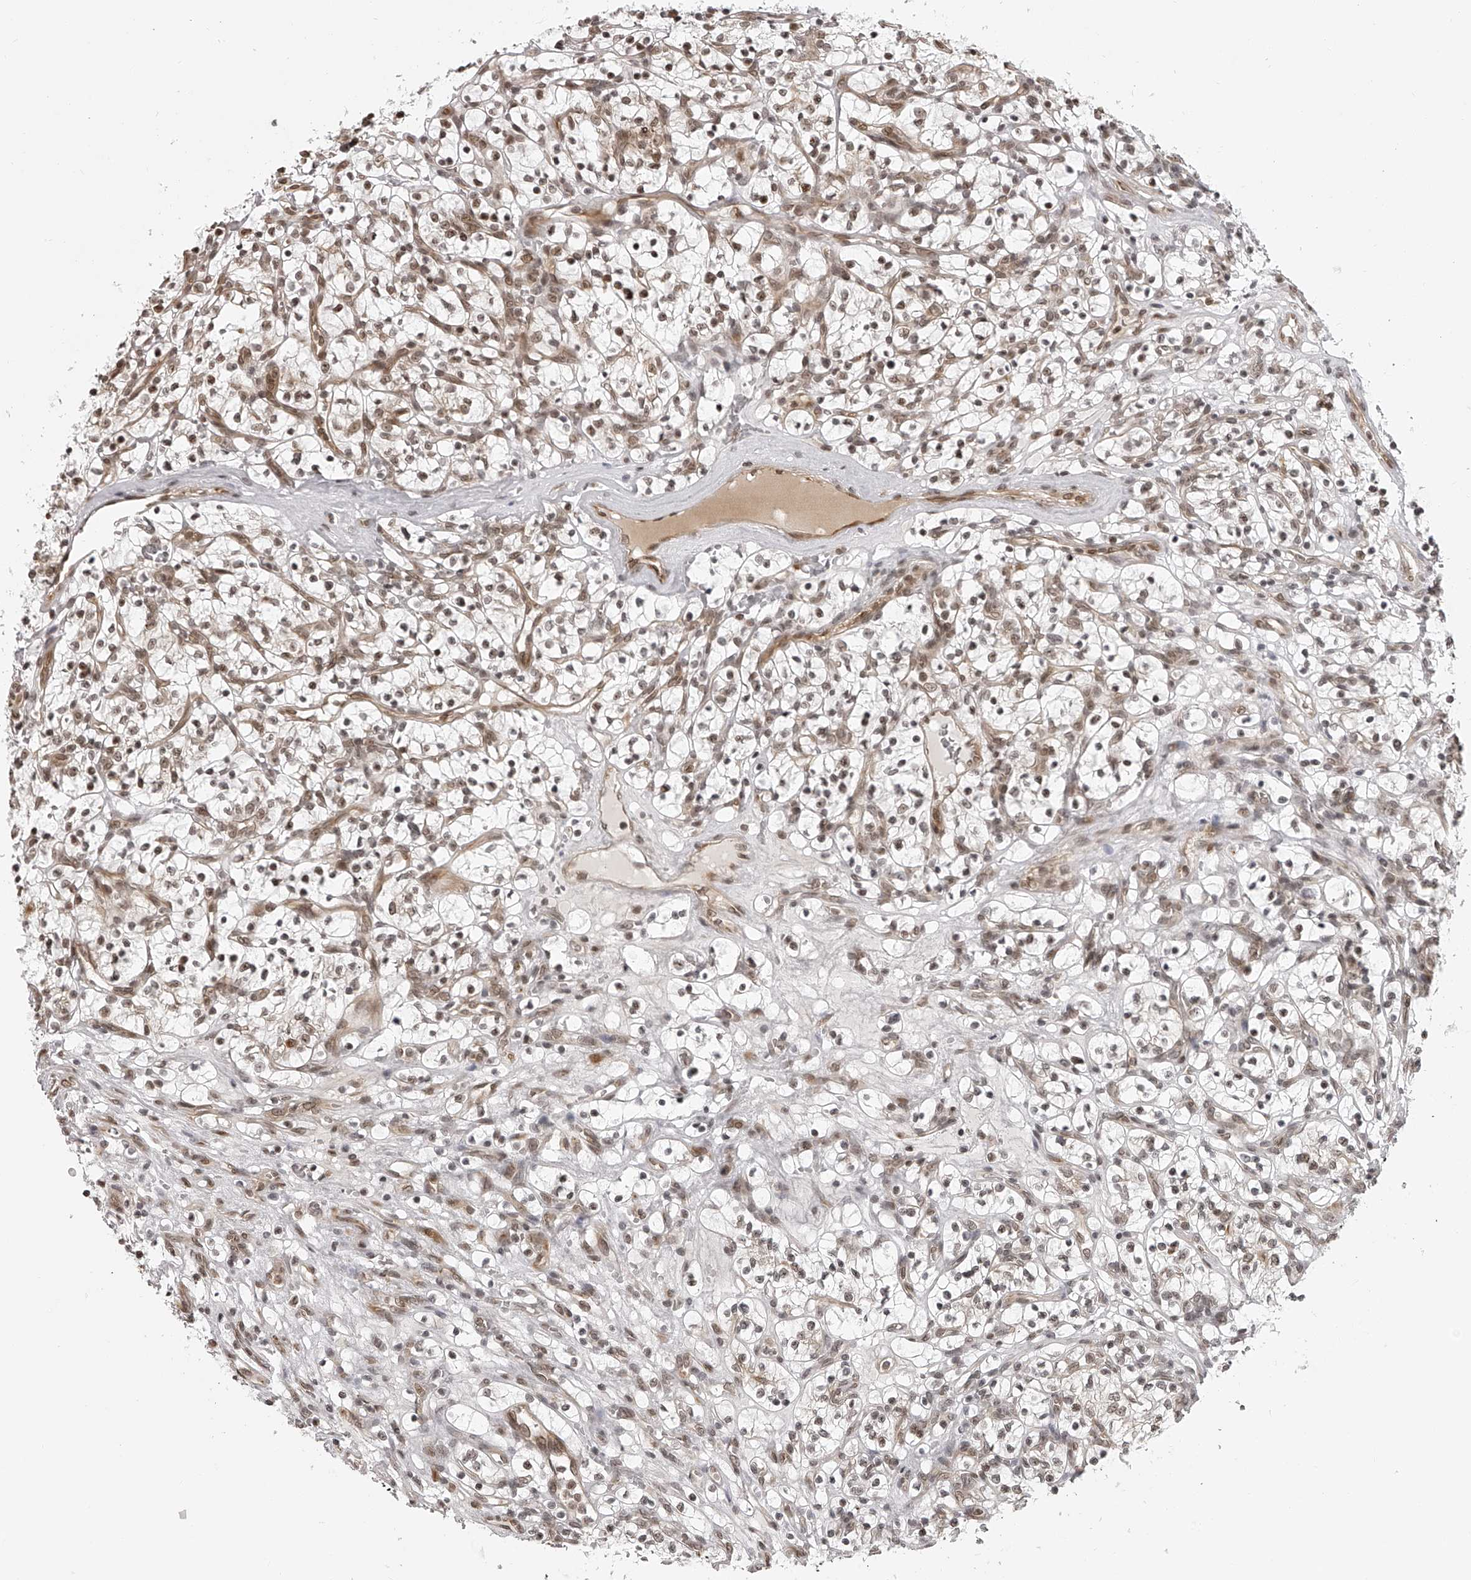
{"staining": {"intensity": "negative", "quantity": "none", "location": "none"}, "tissue": "renal cancer", "cell_type": "Tumor cells", "image_type": "cancer", "snomed": [{"axis": "morphology", "description": "Adenocarcinoma, NOS"}, {"axis": "topography", "description": "Kidney"}], "caption": "Immunohistochemical staining of human renal cancer exhibits no significant expression in tumor cells.", "gene": "ODF2L", "patient": {"sex": "female", "age": 57}}